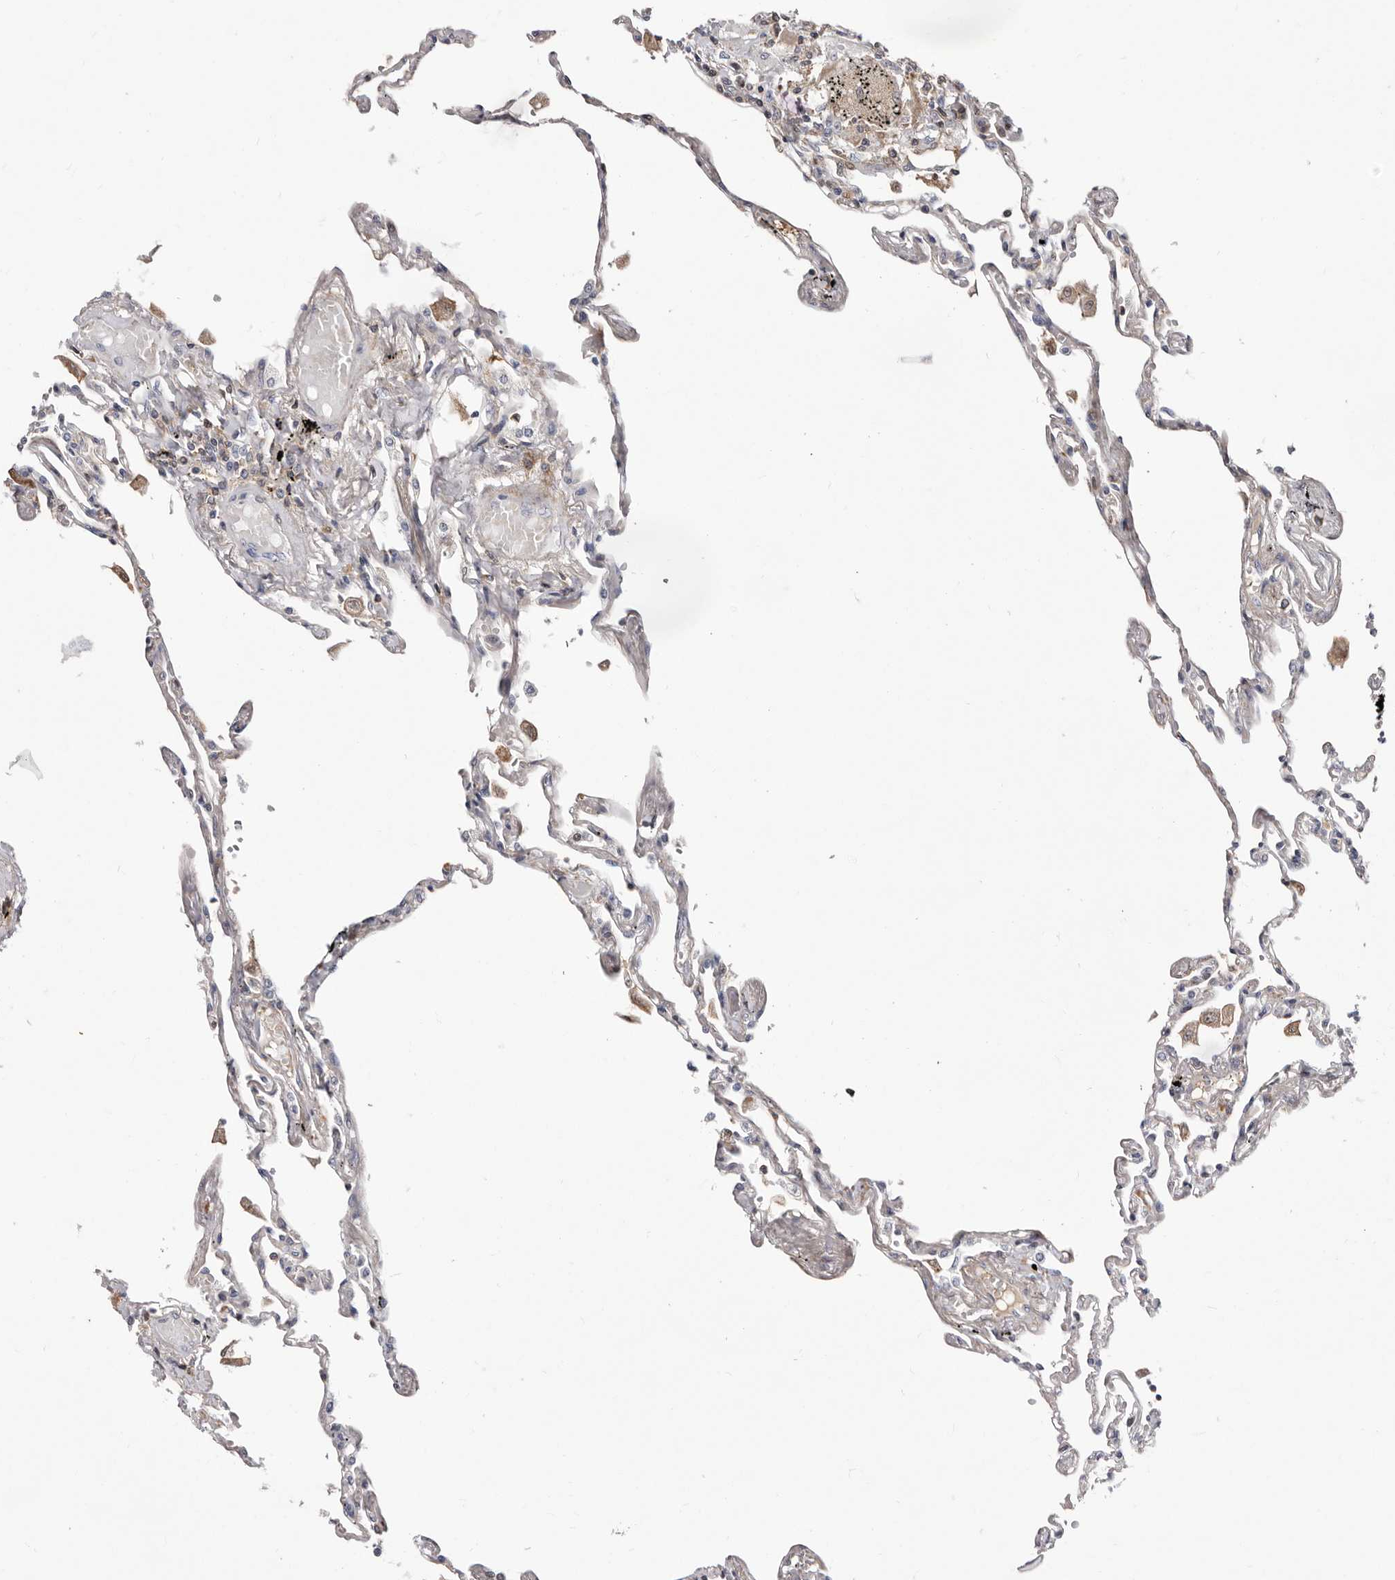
{"staining": {"intensity": "negative", "quantity": "none", "location": "none"}, "tissue": "lung", "cell_type": "Alveolar cells", "image_type": "normal", "snomed": [{"axis": "morphology", "description": "Normal tissue, NOS"}, {"axis": "topography", "description": "Lung"}], "caption": "A high-resolution image shows immunohistochemistry staining of benign lung, which shows no significant staining in alveolar cells. (DAB (3,3'-diaminobenzidine) IHC, high magnification).", "gene": "NUBPL", "patient": {"sex": "female", "age": 67}}